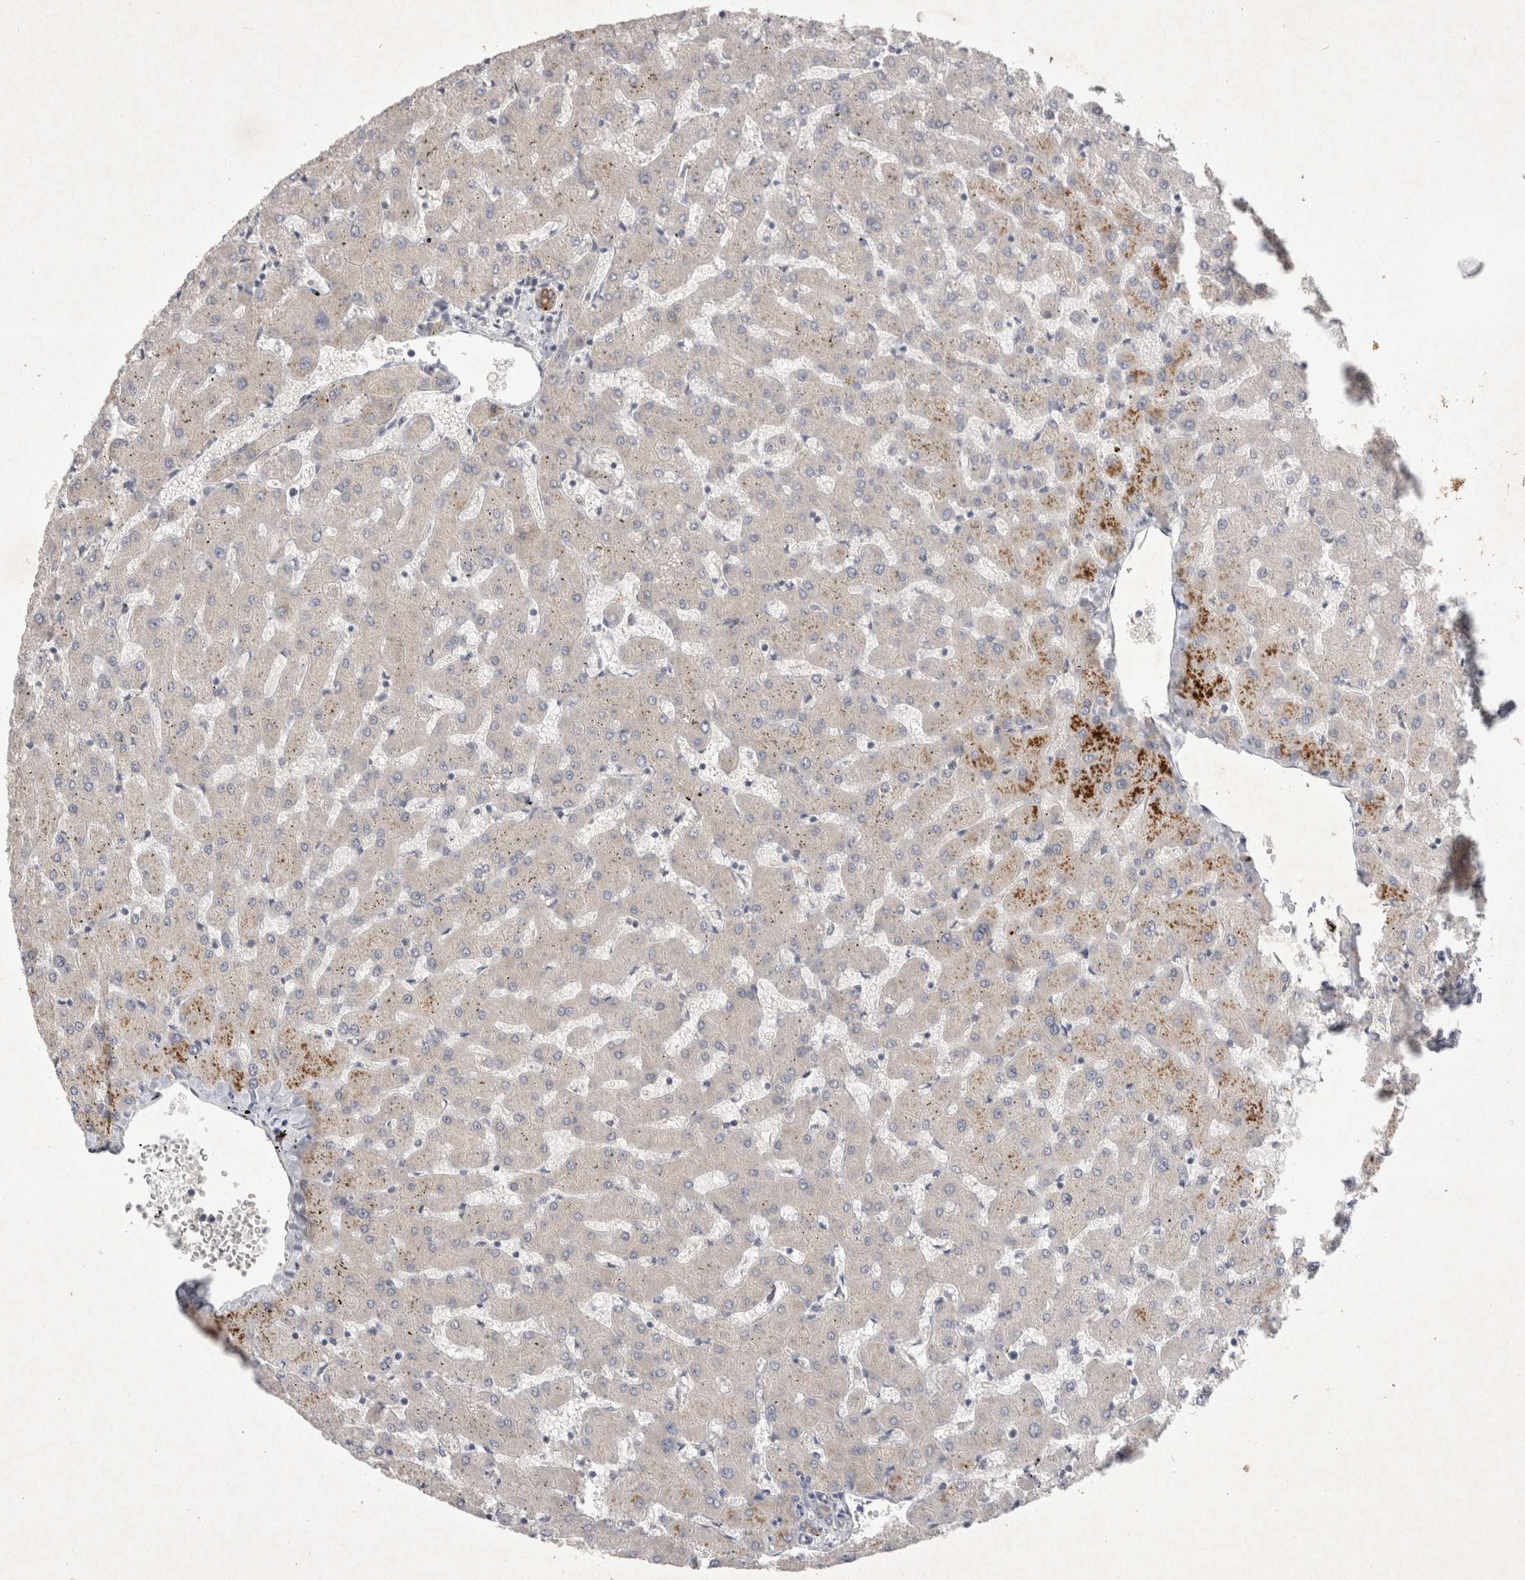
{"staining": {"intensity": "strong", "quantity": ">75%", "location": "cytoplasmic/membranous"}, "tissue": "liver", "cell_type": "Cholangiocytes", "image_type": "normal", "snomed": [{"axis": "morphology", "description": "Normal tissue, NOS"}, {"axis": "topography", "description": "Liver"}], "caption": "A high amount of strong cytoplasmic/membranous staining is present in about >75% of cholangiocytes in normal liver. (Stains: DAB in brown, nuclei in blue, Microscopy: brightfield microscopy at high magnification).", "gene": "BZW2", "patient": {"sex": "female", "age": 63}}